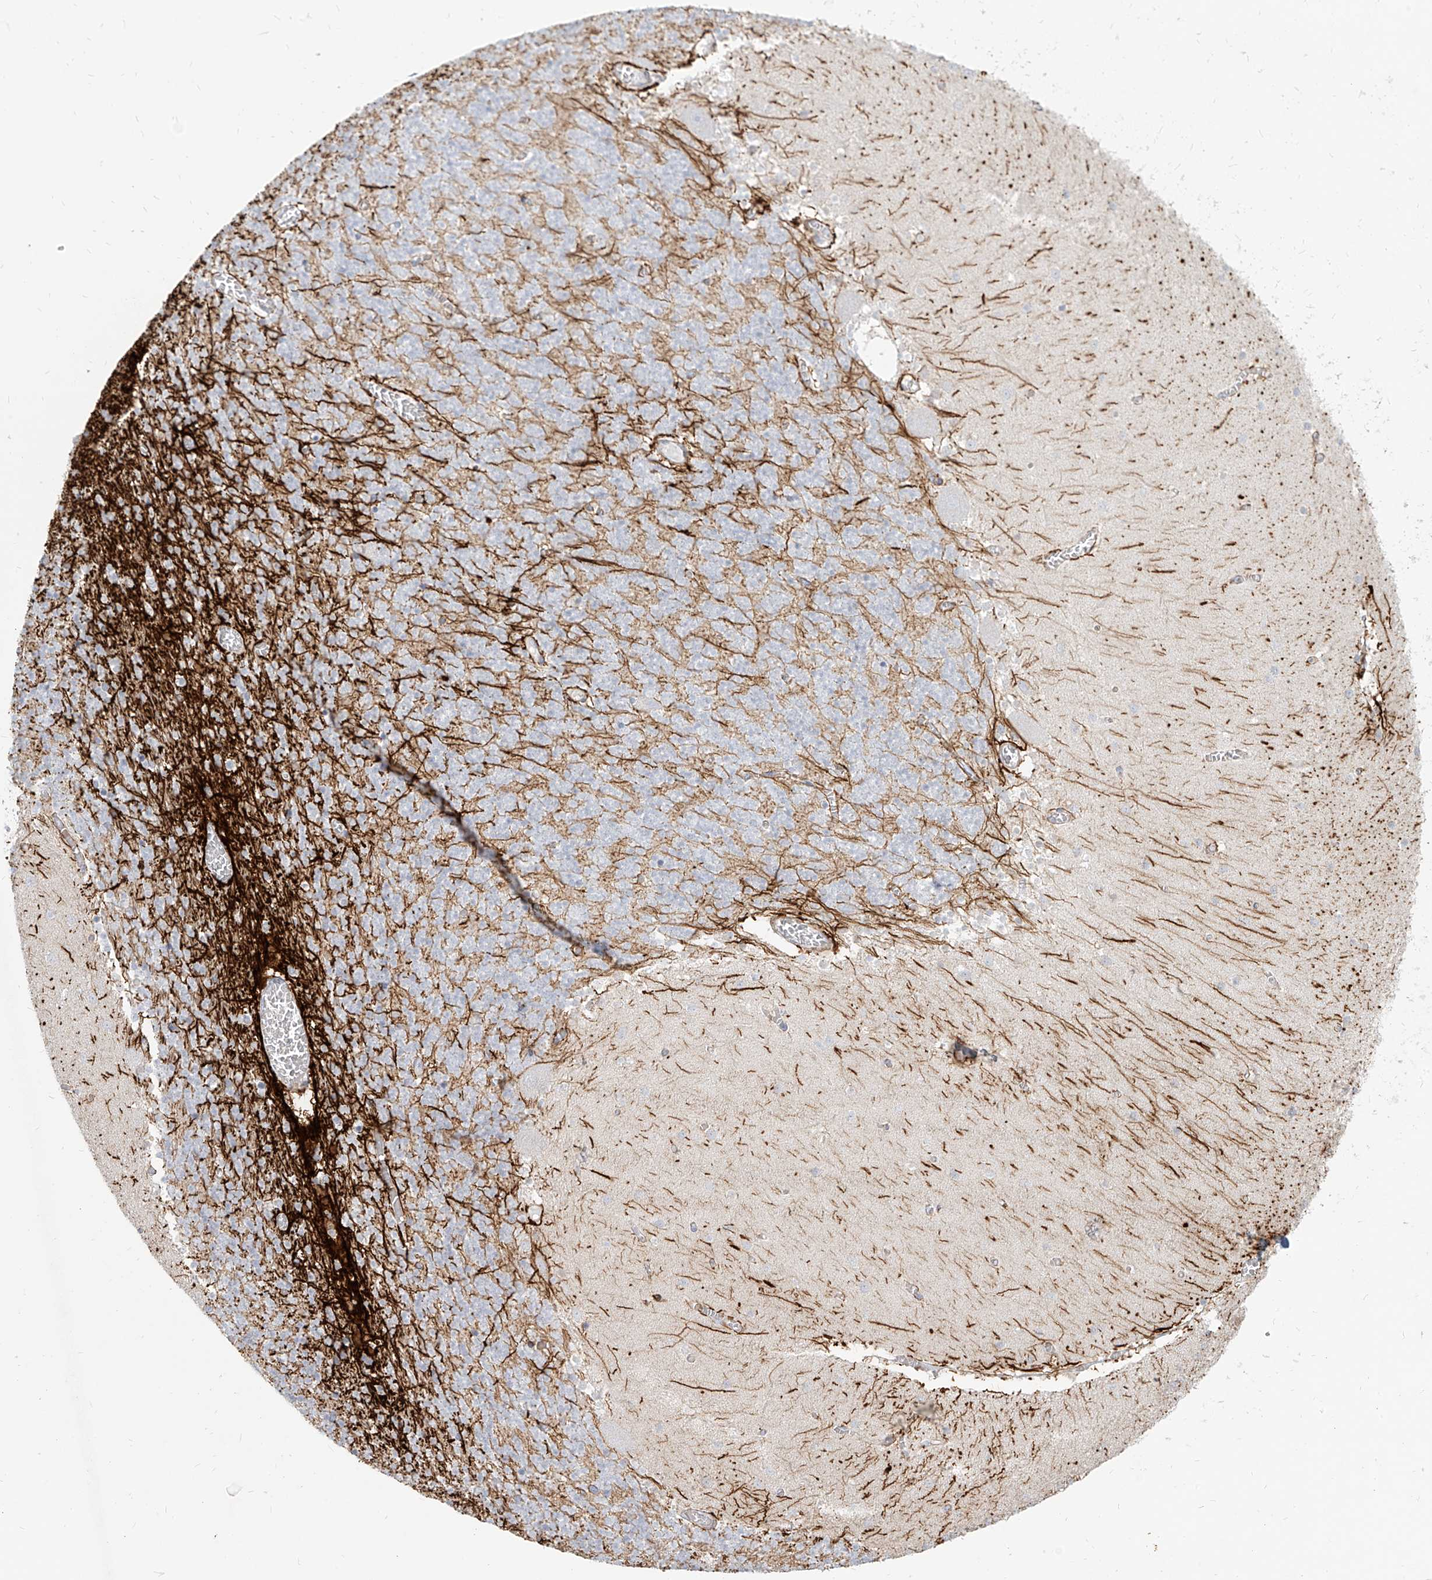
{"staining": {"intensity": "negative", "quantity": "none", "location": "none"}, "tissue": "cerebellum", "cell_type": "Cells in granular layer", "image_type": "normal", "snomed": [{"axis": "morphology", "description": "Normal tissue, NOS"}, {"axis": "topography", "description": "Cerebellum"}], "caption": "A micrograph of human cerebellum is negative for staining in cells in granular layer. Brightfield microscopy of immunohistochemistry stained with DAB (brown) and hematoxylin (blue), captured at high magnification.", "gene": "ITPKB", "patient": {"sex": "female", "age": 28}}